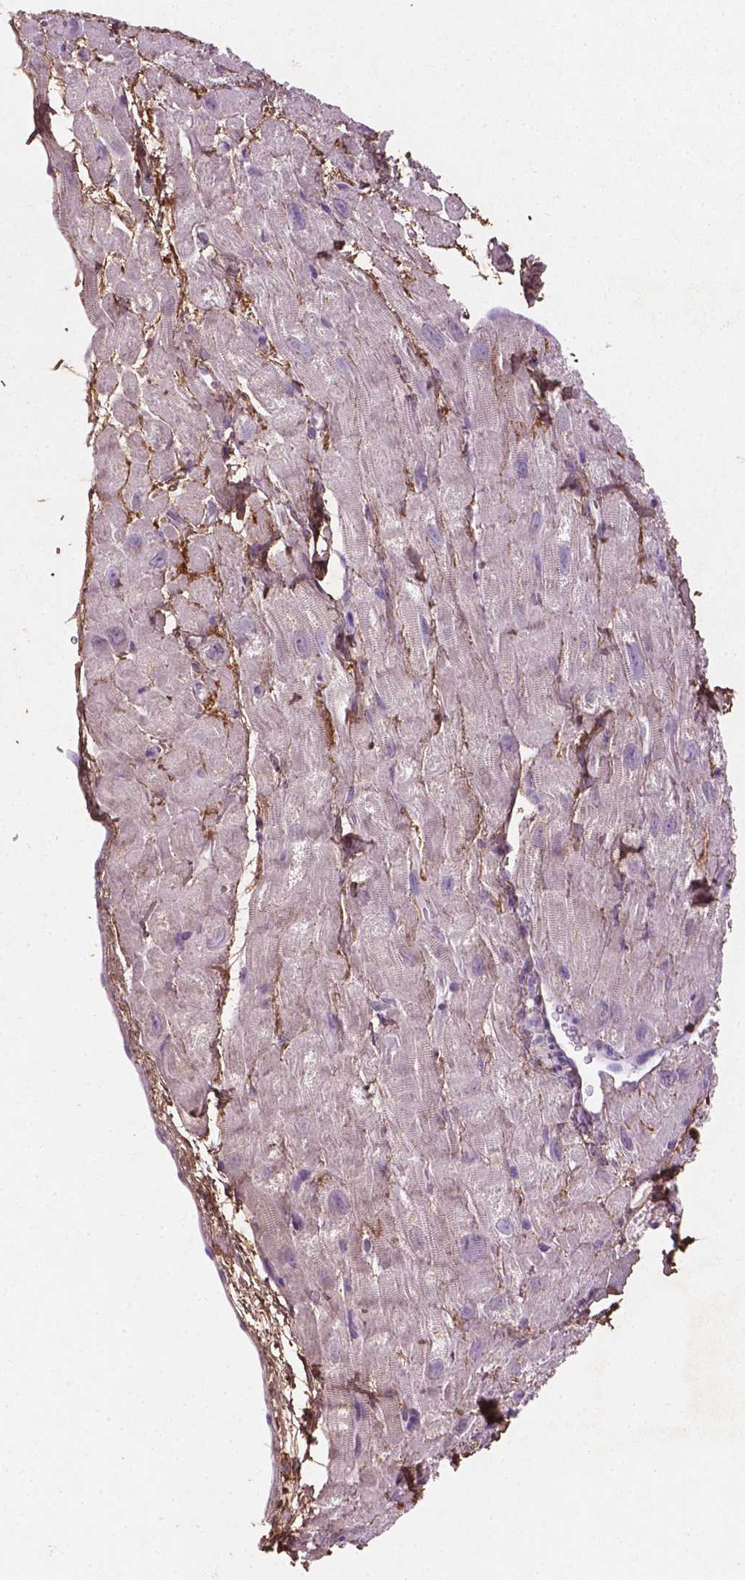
{"staining": {"intensity": "negative", "quantity": "none", "location": "none"}, "tissue": "heart muscle", "cell_type": "Cardiomyocytes", "image_type": "normal", "snomed": [{"axis": "morphology", "description": "Normal tissue, NOS"}, {"axis": "topography", "description": "Heart"}], "caption": "DAB (3,3'-diaminobenzidine) immunohistochemical staining of benign heart muscle reveals no significant positivity in cardiomyocytes.", "gene": "DLG2", "patient": {"sex": "female", "age": 62}}